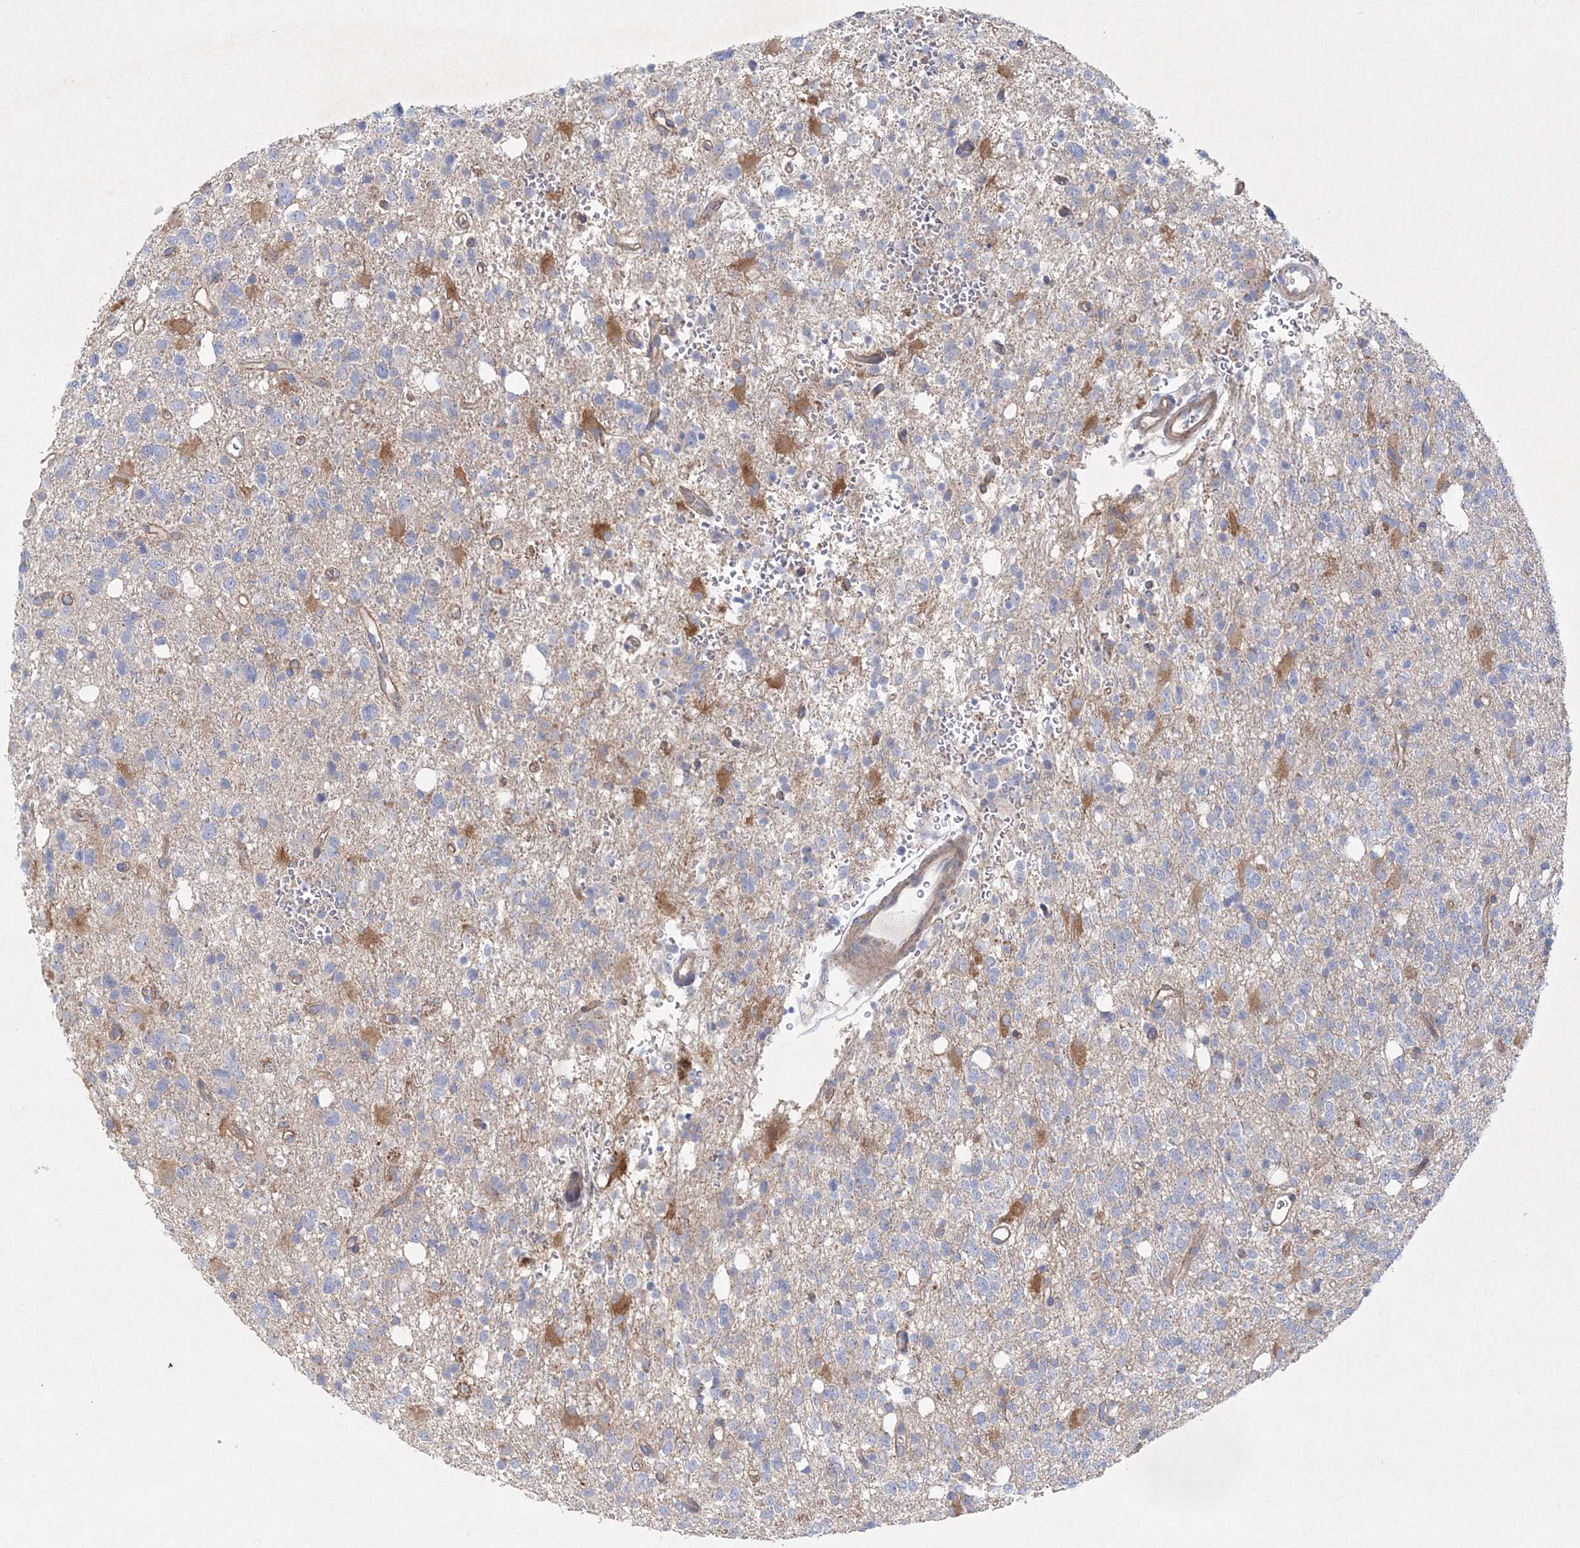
{"staining": {"intensity": "negative", "quantity": "none", "location": "none"}, "tissue": "glioma", "cell_type": "Tumor cells", "image_type": "cancer", "snomed": [{"axis": "morphology", "description": "Glioma, malignant, High grade"}, {"axis": "topography", "description": "Brain"}], "caption": "This is an immunohistochemistry (IHC) photomicrograph of glioma. There is no positivity in tumor cells.", "gene": "NAA40", "patient": {"sex": "female", "age": 62}}